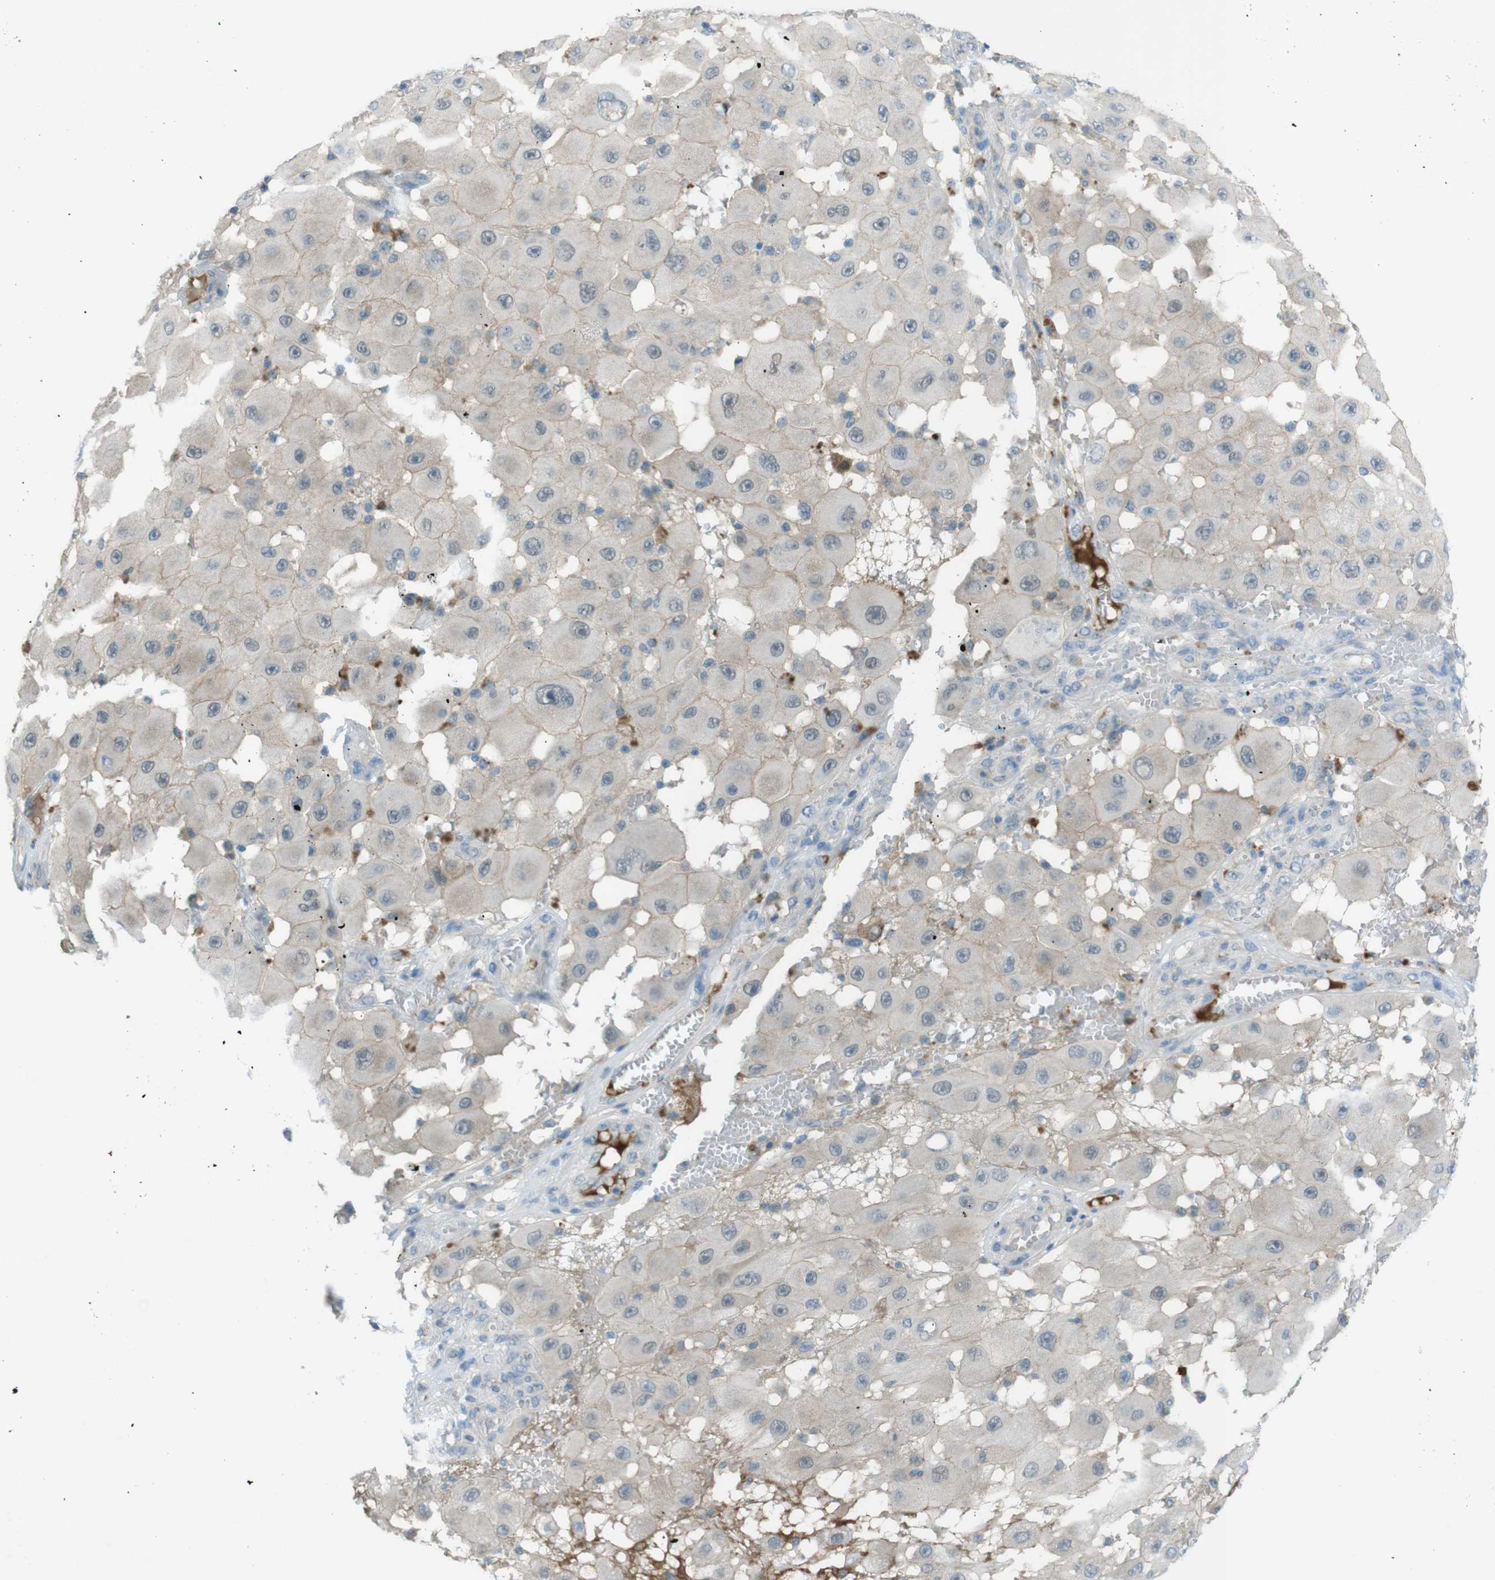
{"staining": {"intensity": "negative", "quantity": "none", "location": "none"}, "tissue": "melanoma", "cell_type": "Tumor cells", "image_type": "cancer", "snomed": [{"axis": "morphology", "description": "Malignant melanoma, NOS"}, {"axis": "topography", "description": "Skin"}], "caption": "Tumor cells show no significant expression in malignant melanoma.", "gene": "ZDHHC20", "patient": {"sex": "female", "age": 81}}